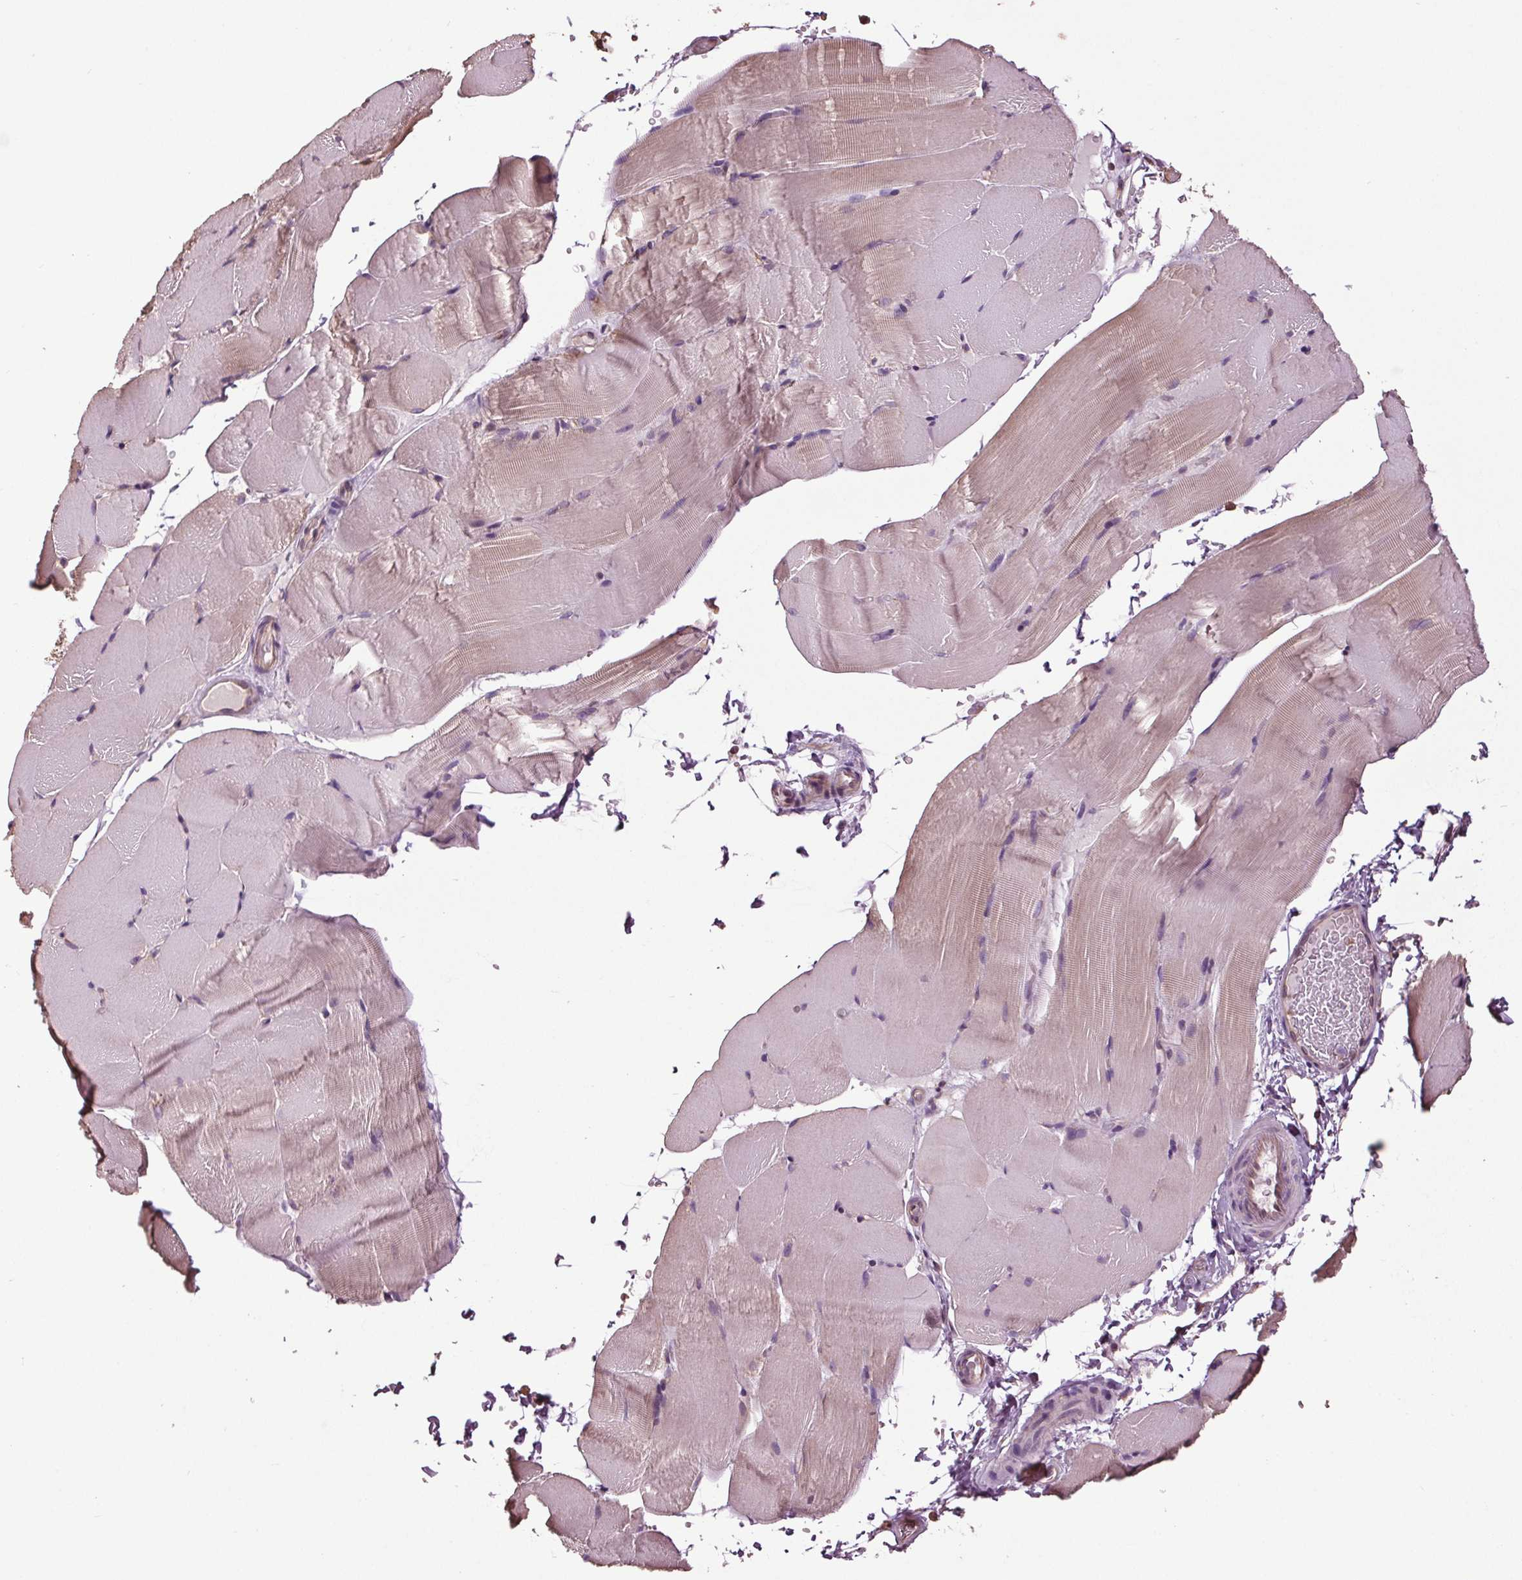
{"staining": {"intensity": "weak", "quantity": "25%-75%", "location": "cytoplasmic/membranous"}, "tissue": "skeletal muscle", "cell_type": "Myocytes", "image_type": "normal", "snomed": [{"axis": "morphology", "description": "Normal tissue, NOS"}, {"axis": "topography", "description": "Skeletal muscle"}], "caption": "Immunohistochemical staining of unremarkable human skeletal muscle reveals low levels of weak cytoplasmic/membranous expression in about 25%-75% of myocytes.", "gene": "RNPEP", "patient": {"sex": "female", "age": 37}}